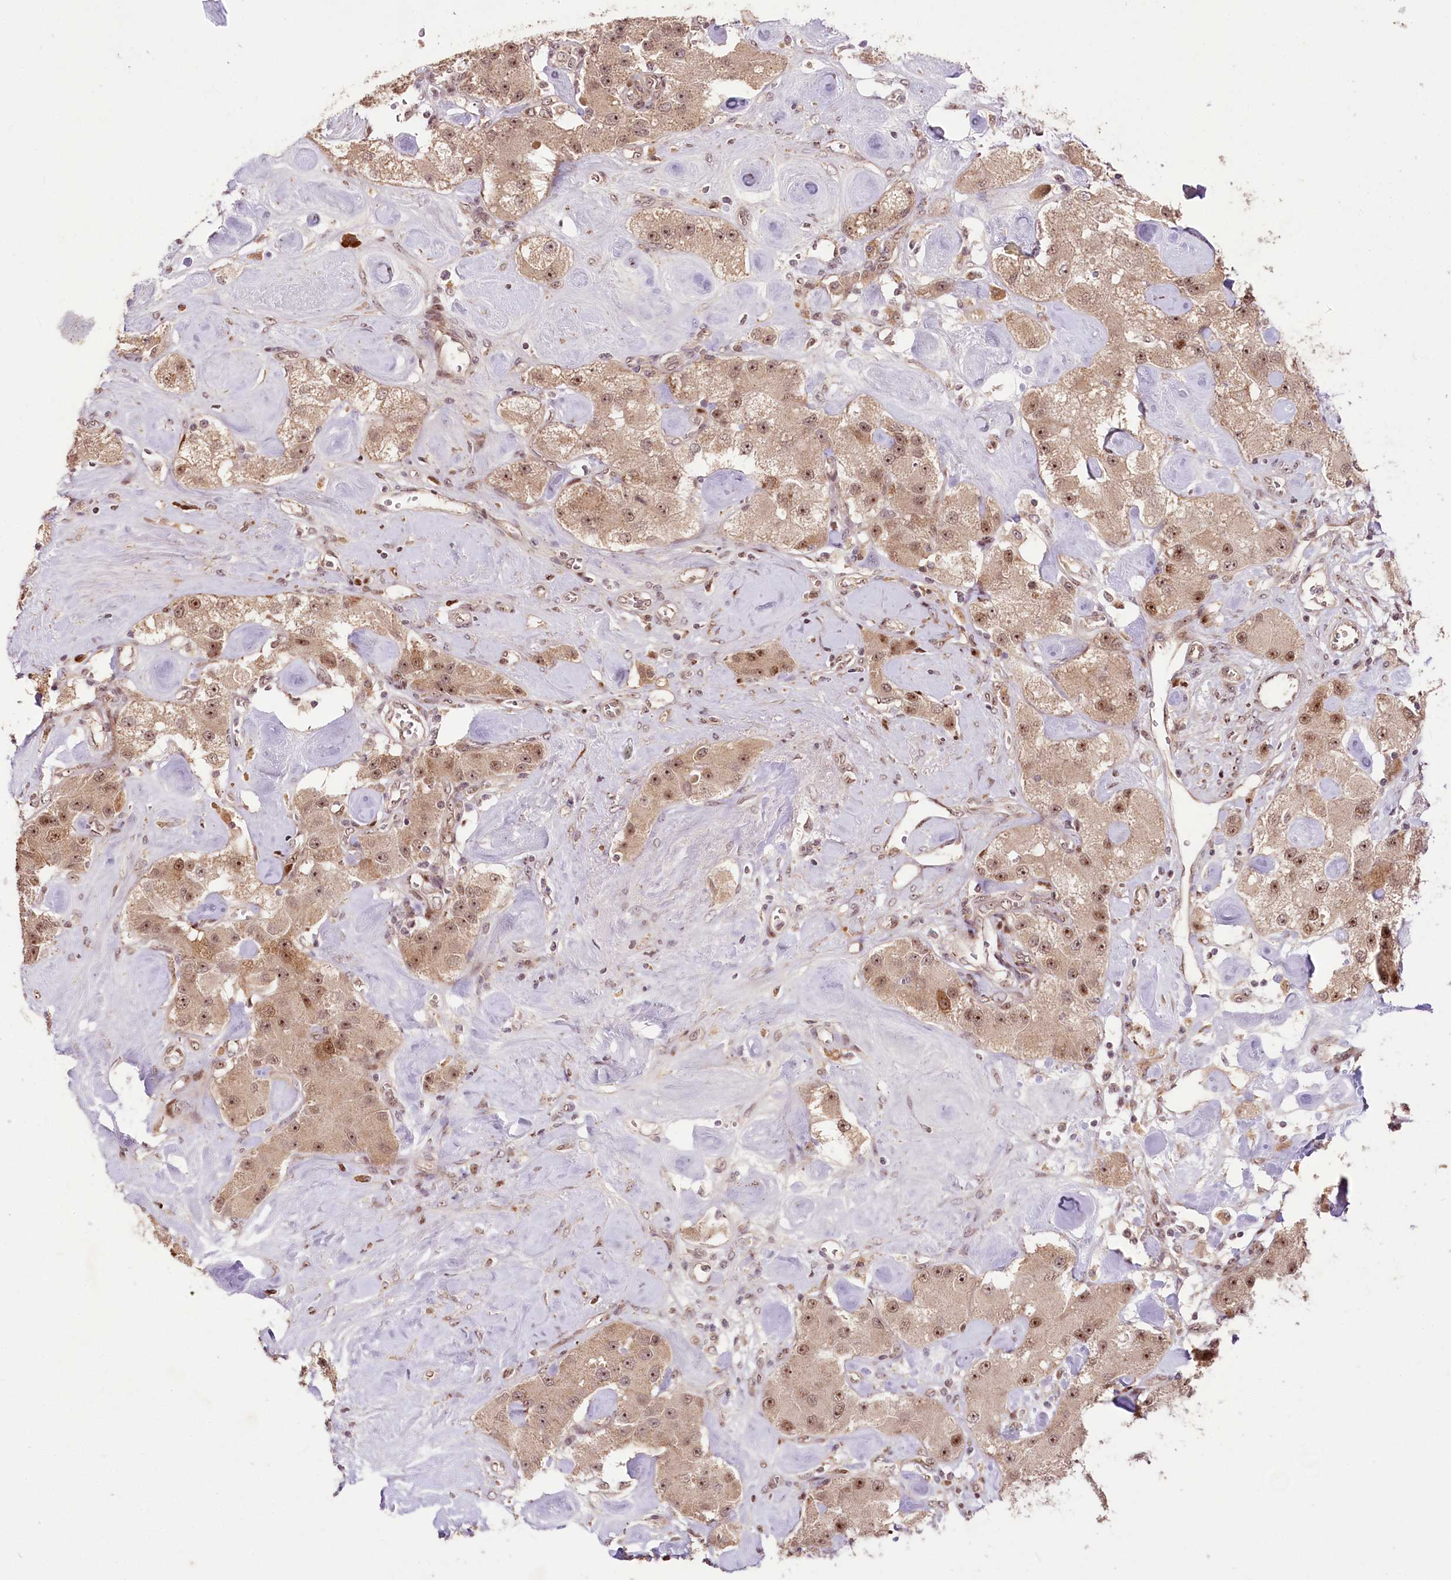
{"staining": {"intensity": "moderate", "quantity": ">75%", "location": "nuclear"}, "tissue": "carcinoid", "cell_type": "Tumor cells", "image_type": "cancer", "snomed": [{"axis": "morphology", "description": "Carcinoid, malignant, NOS"}, {"axis": "topography", "description": "Pancreas"}], "caption": "The image shows a brown stain indicating the presence of a protein in the nuclear of tumor cells in carcinoid.", "gene": "DMP1", "patient": {"sex": "male", "age": 41}}